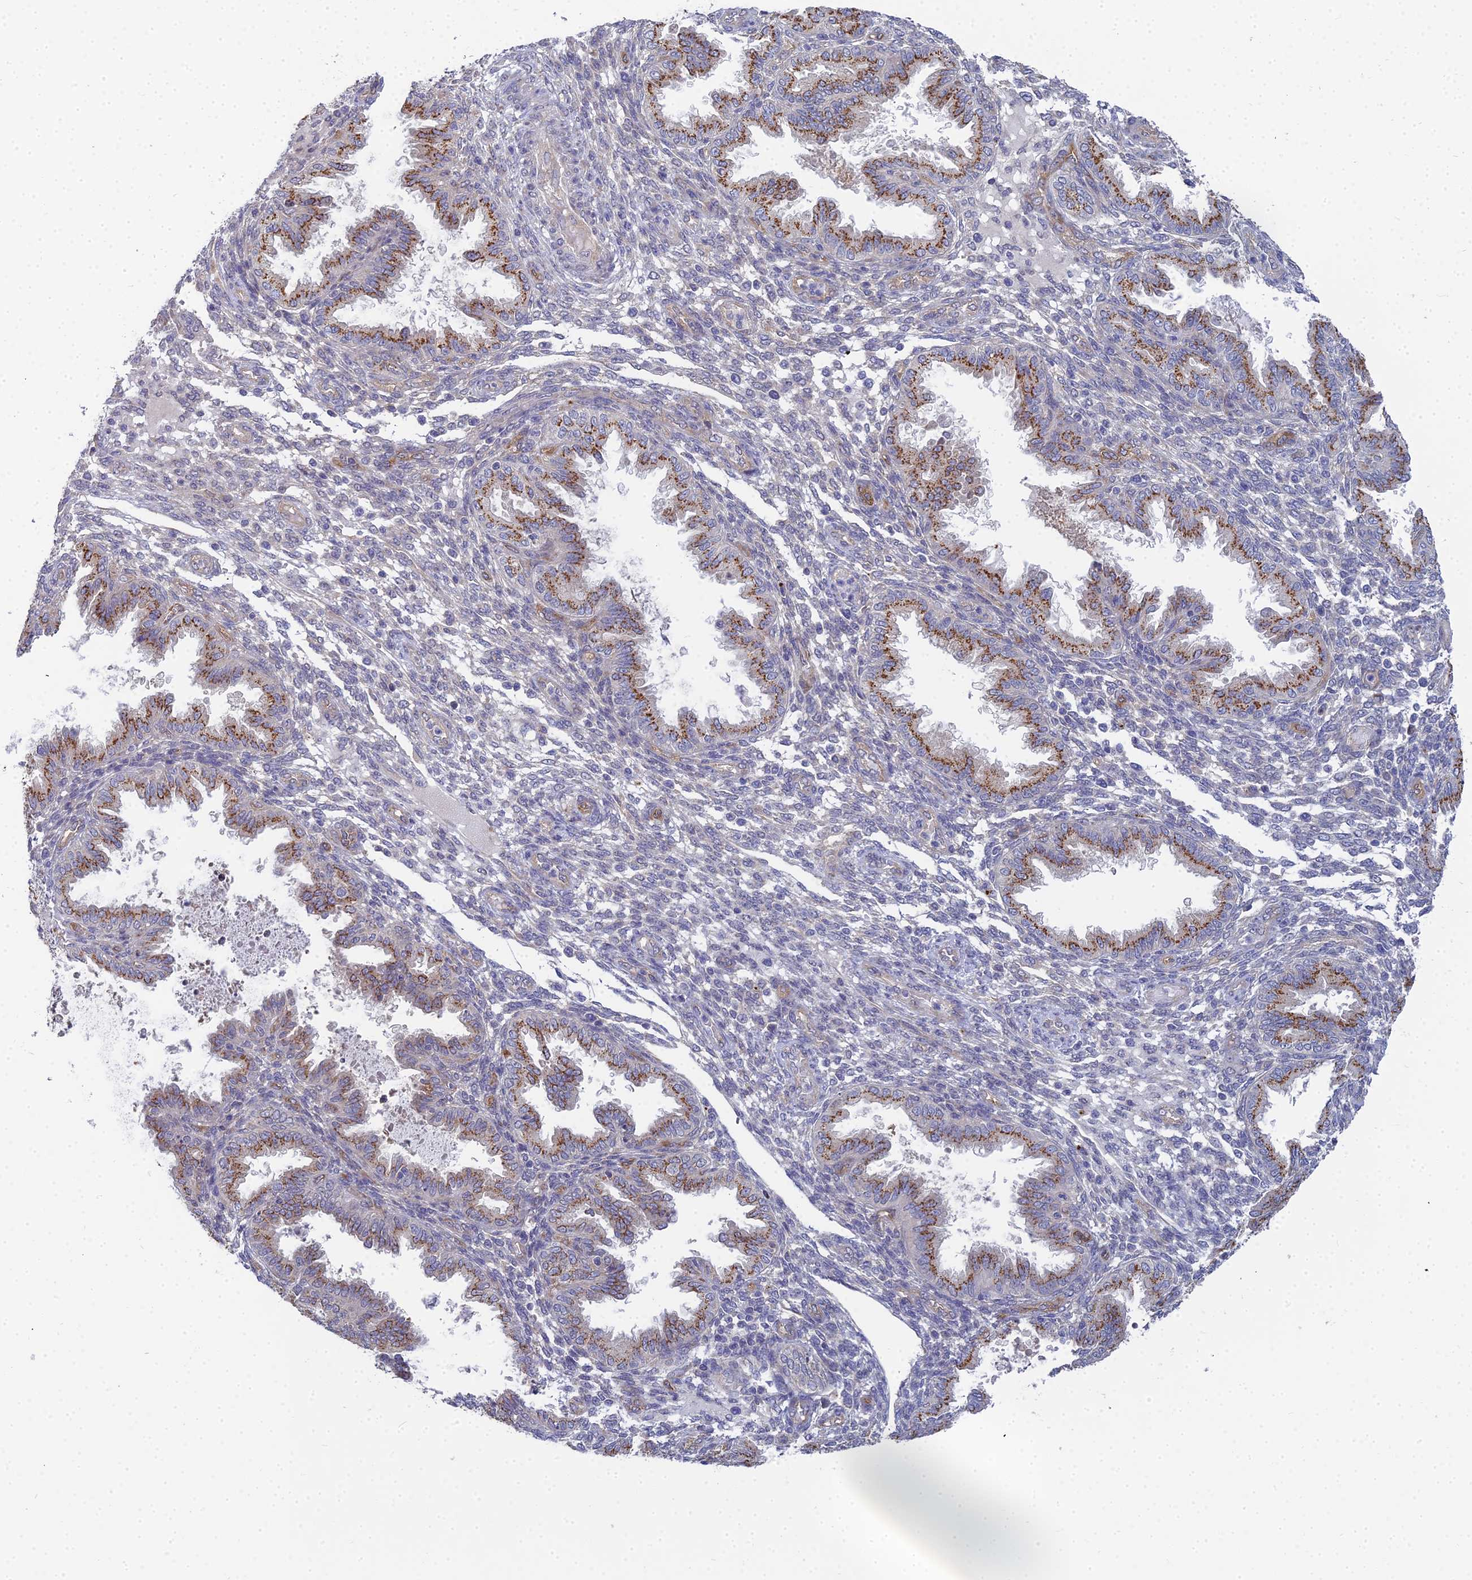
{"staining": {"intensity": "negative", "quantity": "none", "location": "none"}, "tissue": "endometrium", "cell_type": "Cells in endometrial stroma", "image_type": "normal", "snomed": [{"axis": "morphology", "description": "Normal tissue, NOS"}, {"axis": "topography", "description": "Endometrium"}], "caption": "Immunohistochemistry (IHC) image of benign endometrium: human endometrium stained with DAB demonstrates no significant protein expression in cells in endometrial stroma.", "gene": "RDX", "patient": {"sex": "female", "age": 33}}